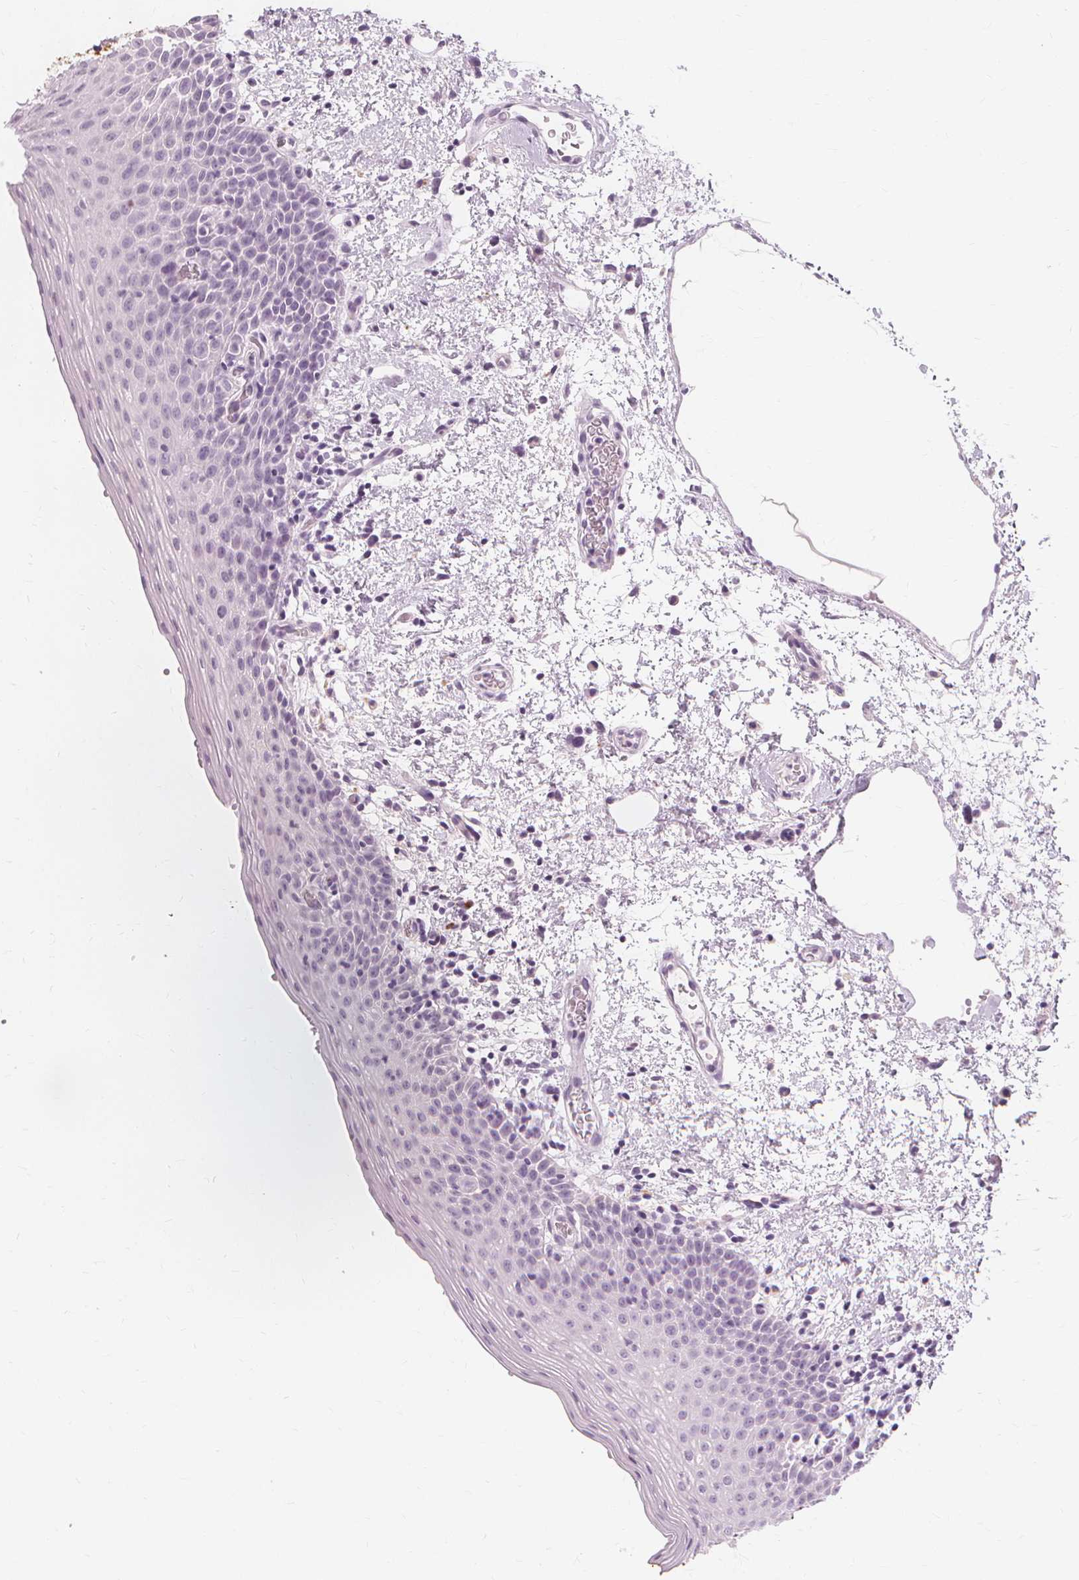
{"staining": {"intensity": "negative", "quantity": "none", "location": "none"}, "tissue": "oral mucosa", "cell_type": "Squamous epithelial cells", "image_type": "normal", "snomed": [{"axis": "morphology", "description": "Normal tissue, NOS"}, {"axis": "topography", "description": "Oral tissue"}, {"axis": "topography", "description": "Head-Neck"}], "caption": "This is an IHC photomicrograph of unremarkable human oral mucosa. There is no positivity in squamous epithelial cells.", "gene": "TFF1", "patient": {"sex": "female", "age": 55}}